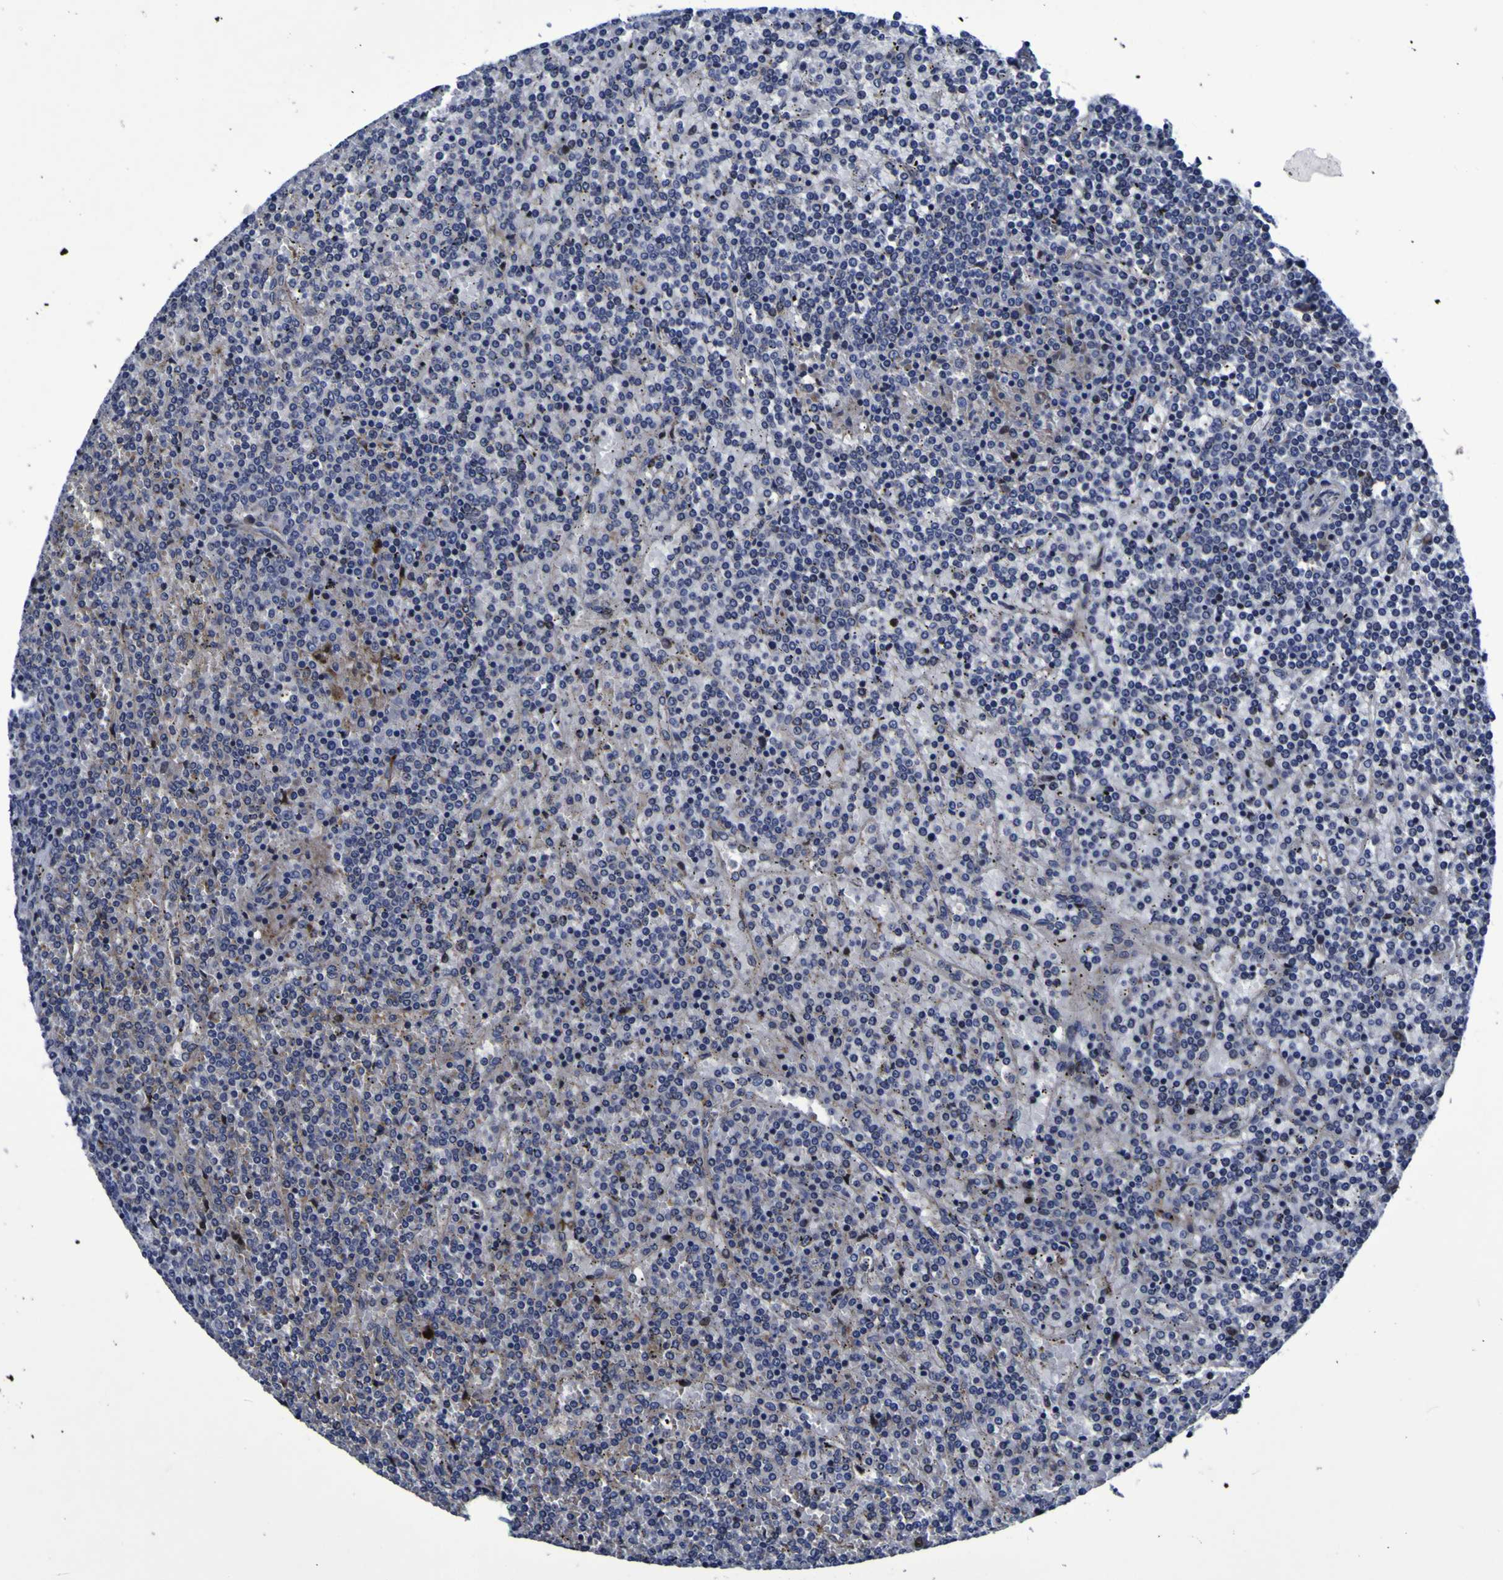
{"staining": {"intensity": "negative", "quantity": "none", "location": "none"}, "tissue": "lymphoma", "cell_type": "Tumor cells", "image_type": "cancer", "snomed": [{"axis": "morphology", "description": "Malignant lymphoma, non-Hodgkin's type, Low grade"}, {"axis": "topography", "description": "Spleen"}], "caption": "High power microscopy histopathology image of an immunohistochemistry photomicrograph of malignant lymphoma, non-Hodgkin's type (low-grade), revealing no significant expression in tumor cells.", "gene": "MGLL", "patient": {"sex": "female", "age": 19}}